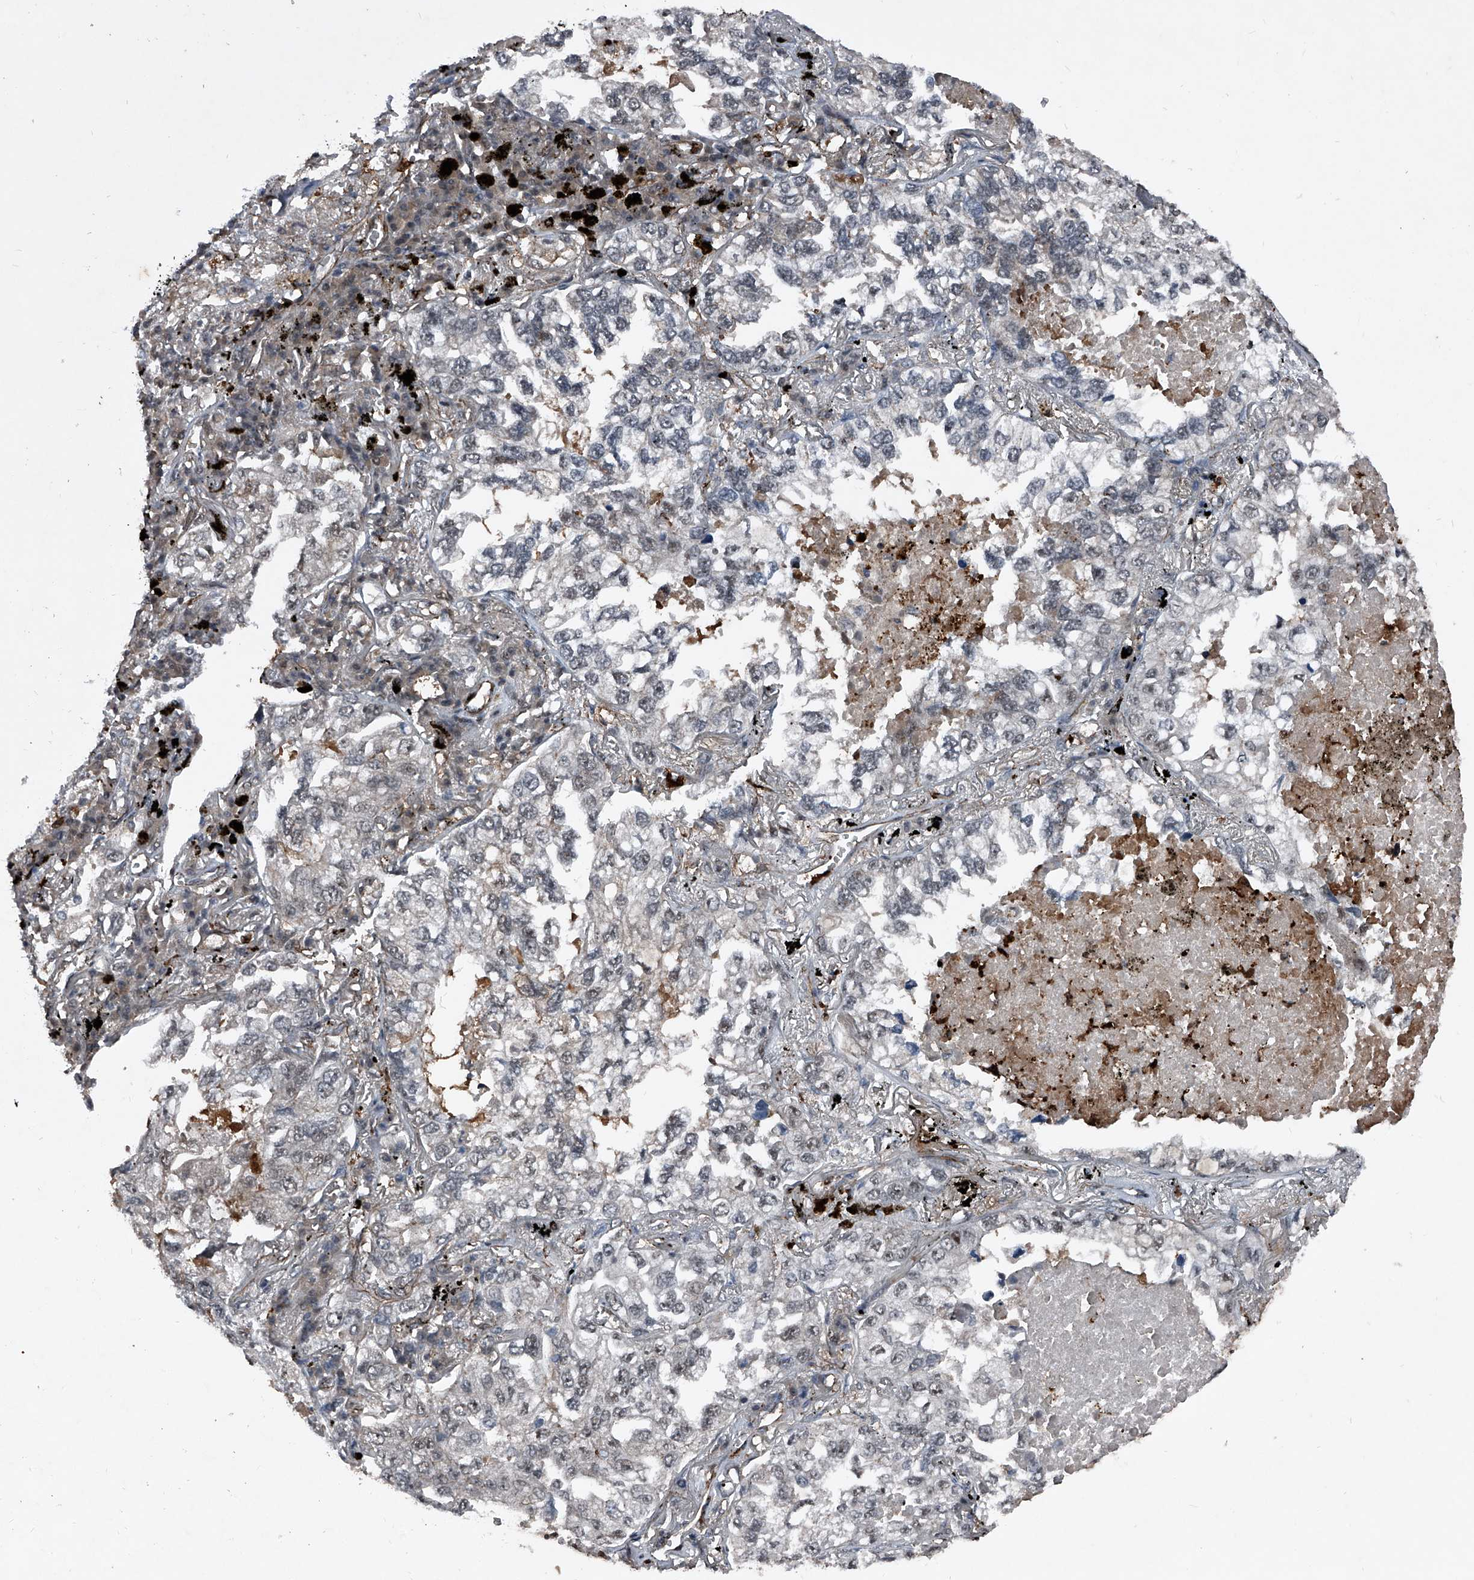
{"staining": {"intensity": "weak", "quantity": "<25%", "location": "nuclear"}, "tissue": "lung cancer", "cell_type": "Tumor cells", "image_type": "cancer", "snomed": [{"axis": "morphology", "description": "Adenocarcinoma, NOS"}, {"axis": "topography", "description": "Lung"}], "caption": "IHC of lung cancer (adenocarcinoma) demonstrates no expression in tumor cells.", "gene": "MAPKAP1", "patient": {"sex": "male", "age": 65}}